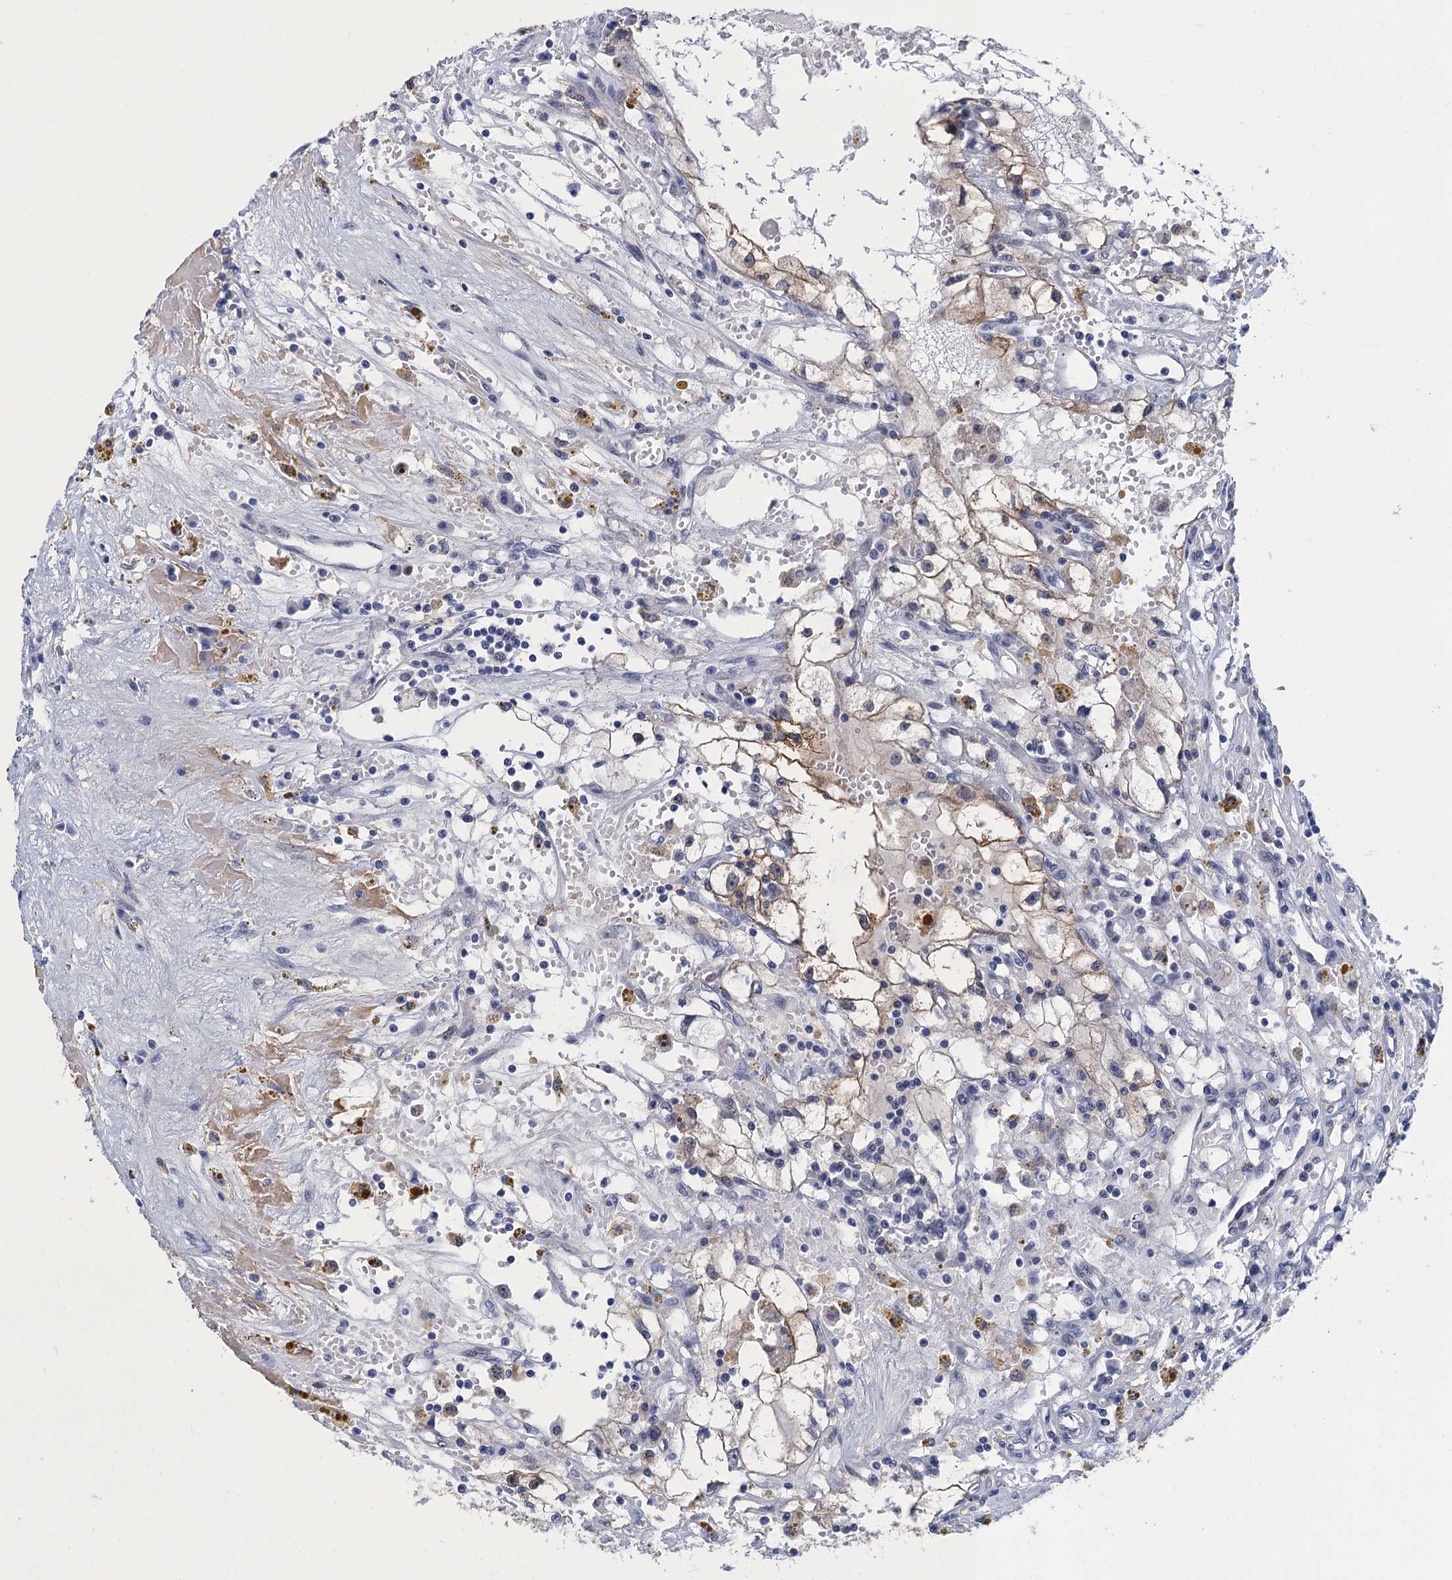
{"staining": {"intensity": "weak", "quantity": "<25%", "location": "cytoplasmic/membranous"}, "tissue": "renal cancer", "cell_type": "Tumor cells", "image_type": "cancer", "snomed": [{"axis": "morphology", "description": "Adenocarcinoma, NOS"}, {"axis": "topography", "description": "Kidney"}], "caption": "Renal cancer (adenocarcinoma) stained for a protein using immunohistochemistry (IHC) demonstrates no expression tumor cells.", "gene": "GINS3", "patient": {"sex": "male", "age": 56}}